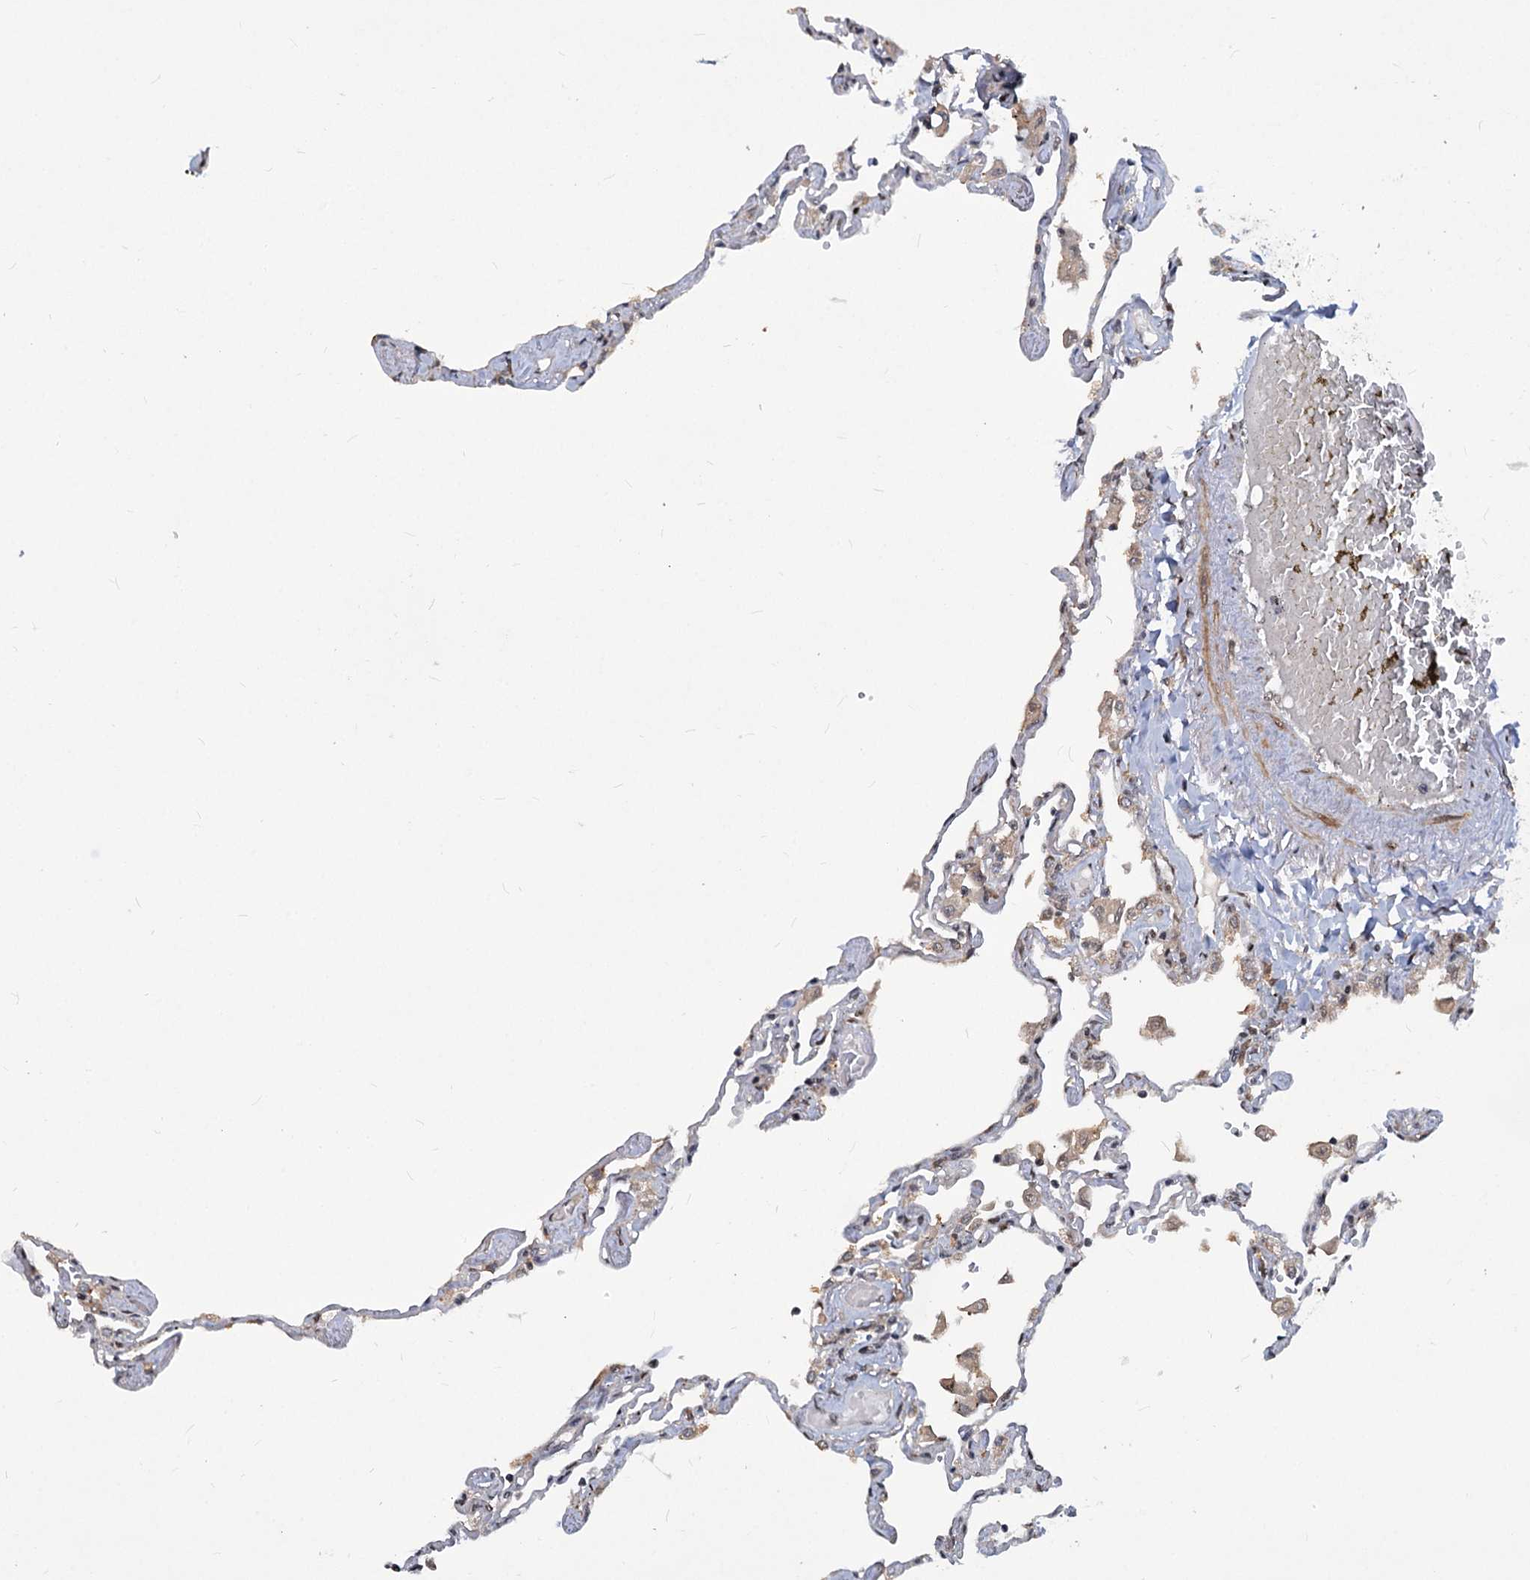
{"staining": {"intensity": "moderate", "quantity": "25%-75%", "location": "nuclear"}, "tissue": "lung", "cell_type": "Alveolar cells", "image_type": "normal", "snomed": [{"axis": "morphology", "description": "Normal tissue, NOS"}, {"axis": "topography", "description": "Lung"}], "caption": "A high-resolution histopathology image shows immunohistochemistry (IHC) staining of benign lung, which reveals moderate nuclear expression in about 25%-75% of alveolar cells.", "gene": "PHF8", "patient": {"sex": "female", "age": 67}}